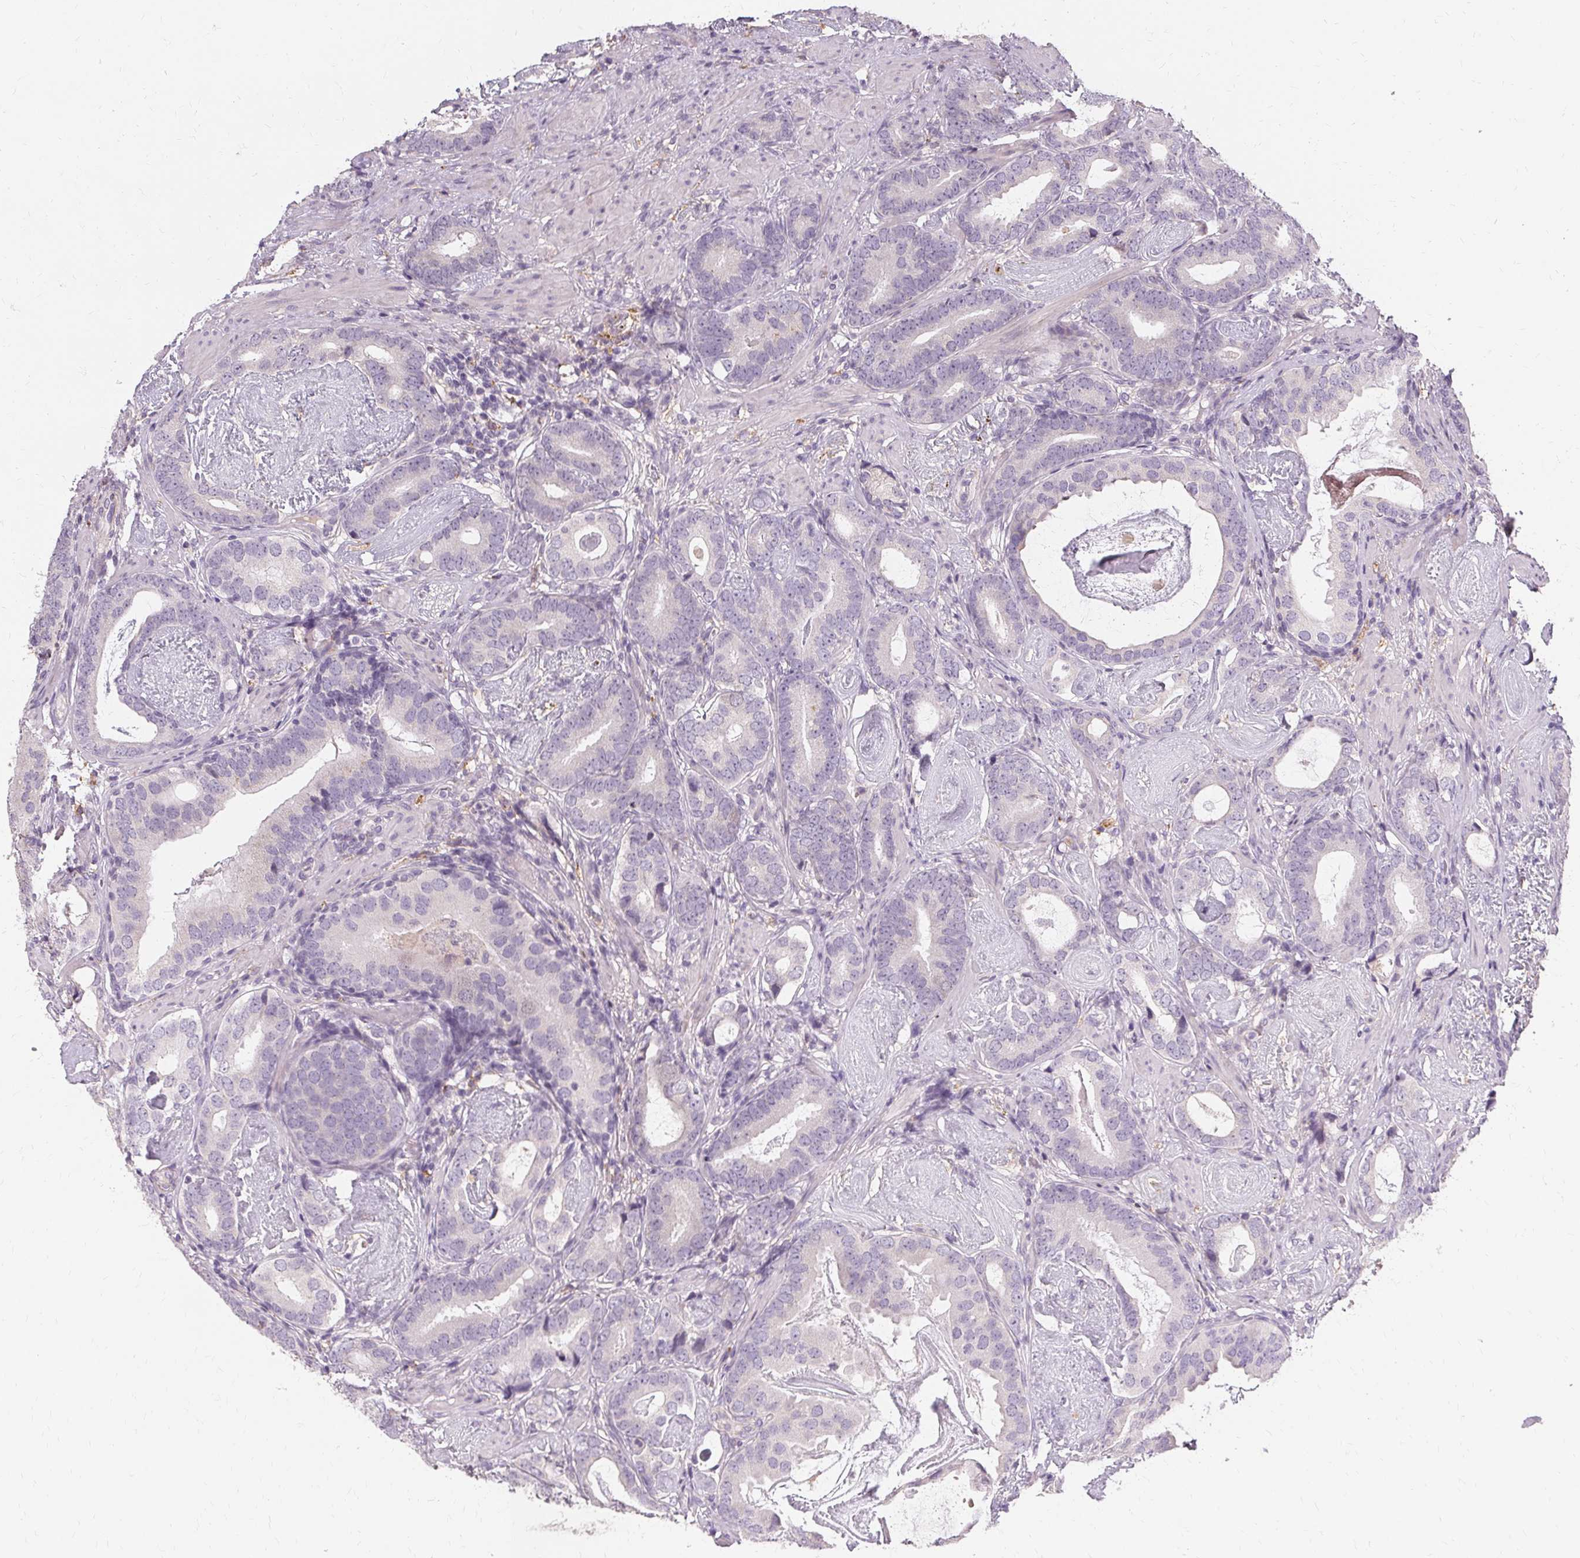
{"staining": {"intensity": "negative", "quantity": "none", "location": "none"}, "tissue": "prostate cancer", "cell_type": "Tumor cells", "image_type": "cancer", "snomed": [{"axis": "morphology", "description": "Adenocarcinoma, Low grade"}, {"axis": "topography", "description": "Prostate and seminal vesicle, NOS"}], "caption": "Prostate cancer was stained to show a protein in brown. There is no significant expression in tumor cells.", "gene": "IFNGR1", "patient": {"sex": "male", "age": 71}}